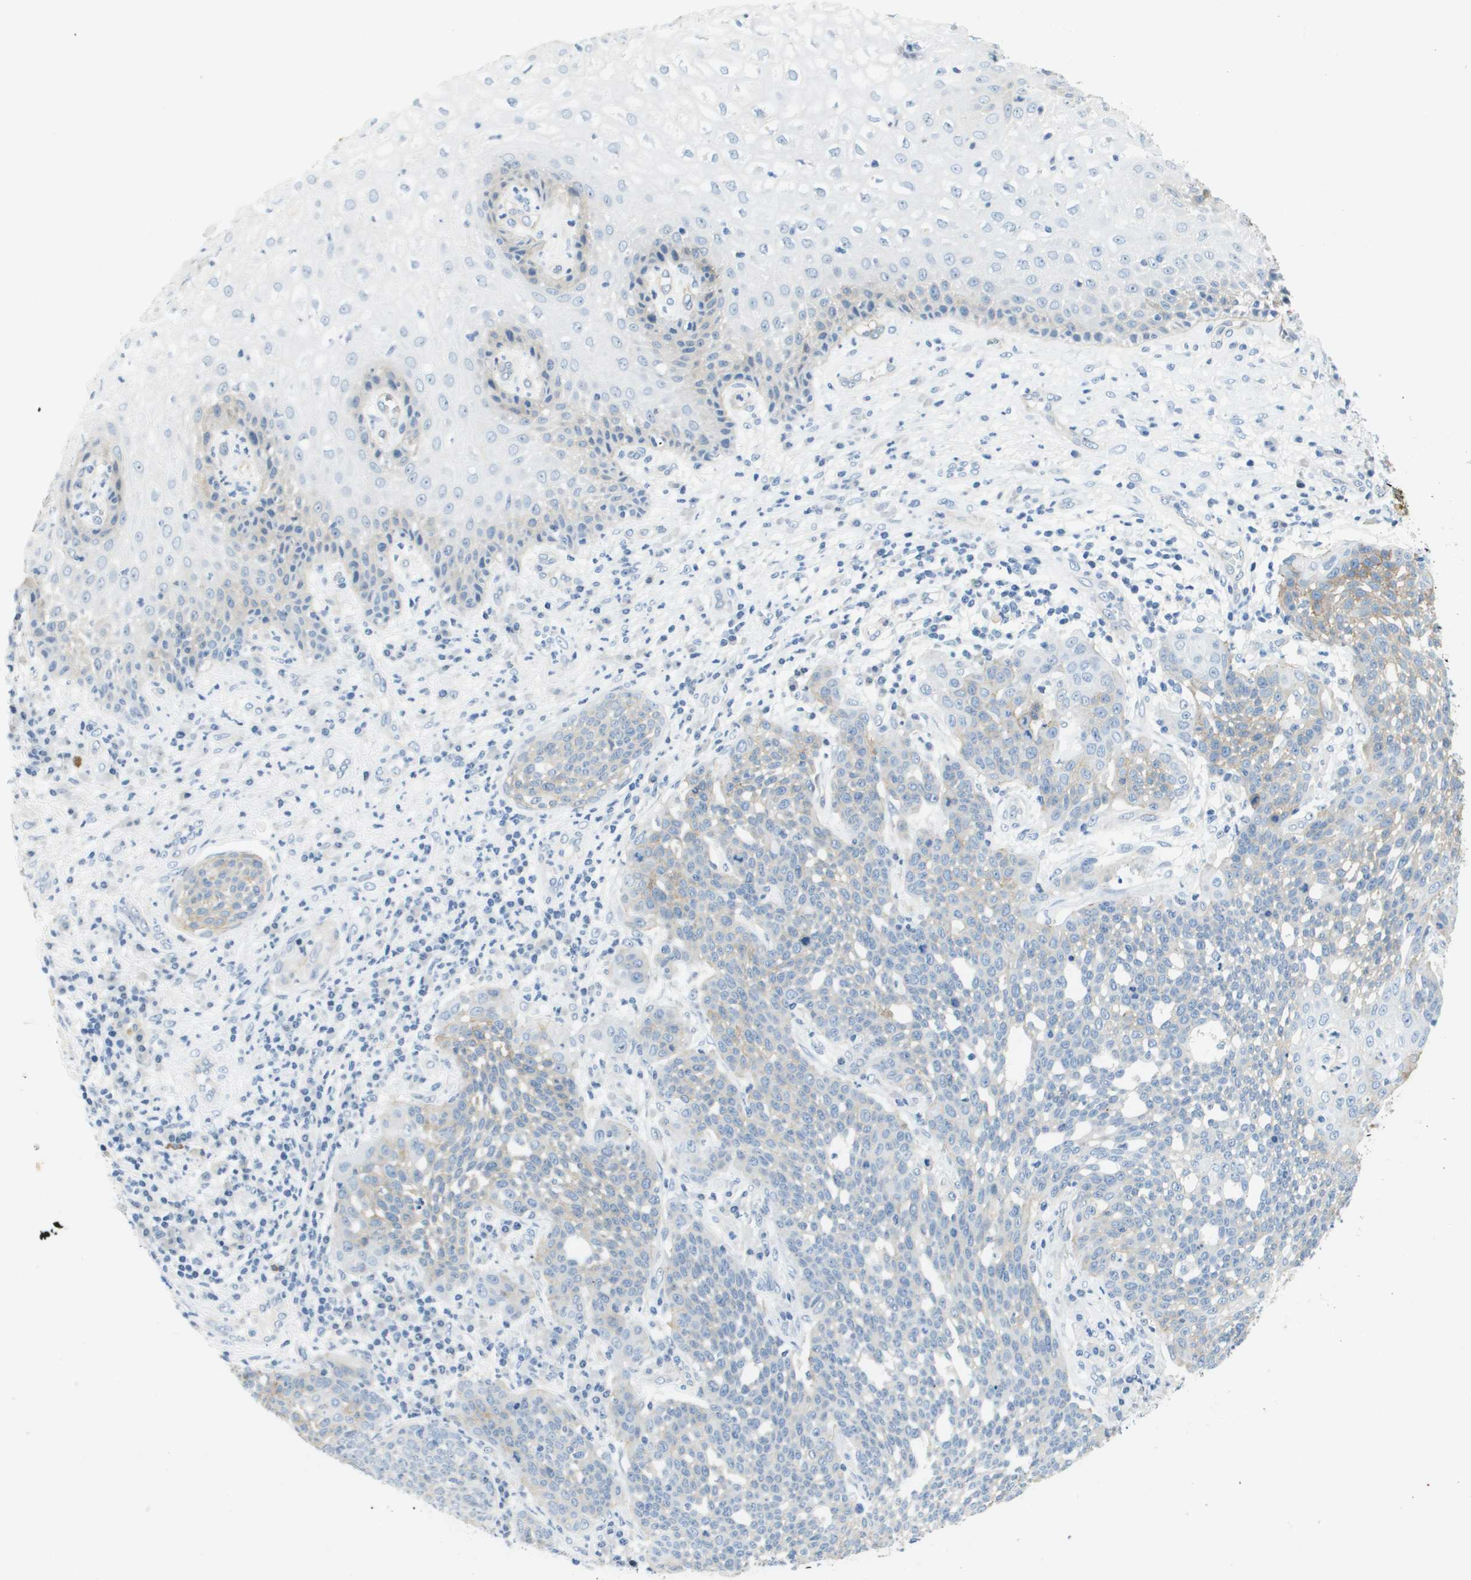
{"staining": {"intensity": "weak", "quantity": "<25%", "location": "cytoplasmic/membranous"}, "tissue": "cervical cancer", "cell_type": "Tumor cells", "image_type": "cancer", "snomed": [{"axis": "morphology", "description": "Squamous cell carcinoma, NOS"}, {"axis": "topography", "description": "Cervix"}], "caption": "Immunohistochemical staining of cervical squamous cell carcinoma displays no significant positivity in tumor cells. (DAB immunohistochemistry, high magnification).", "gene": "ITGA6", "patient": {"sex": "female", "age": 34}}